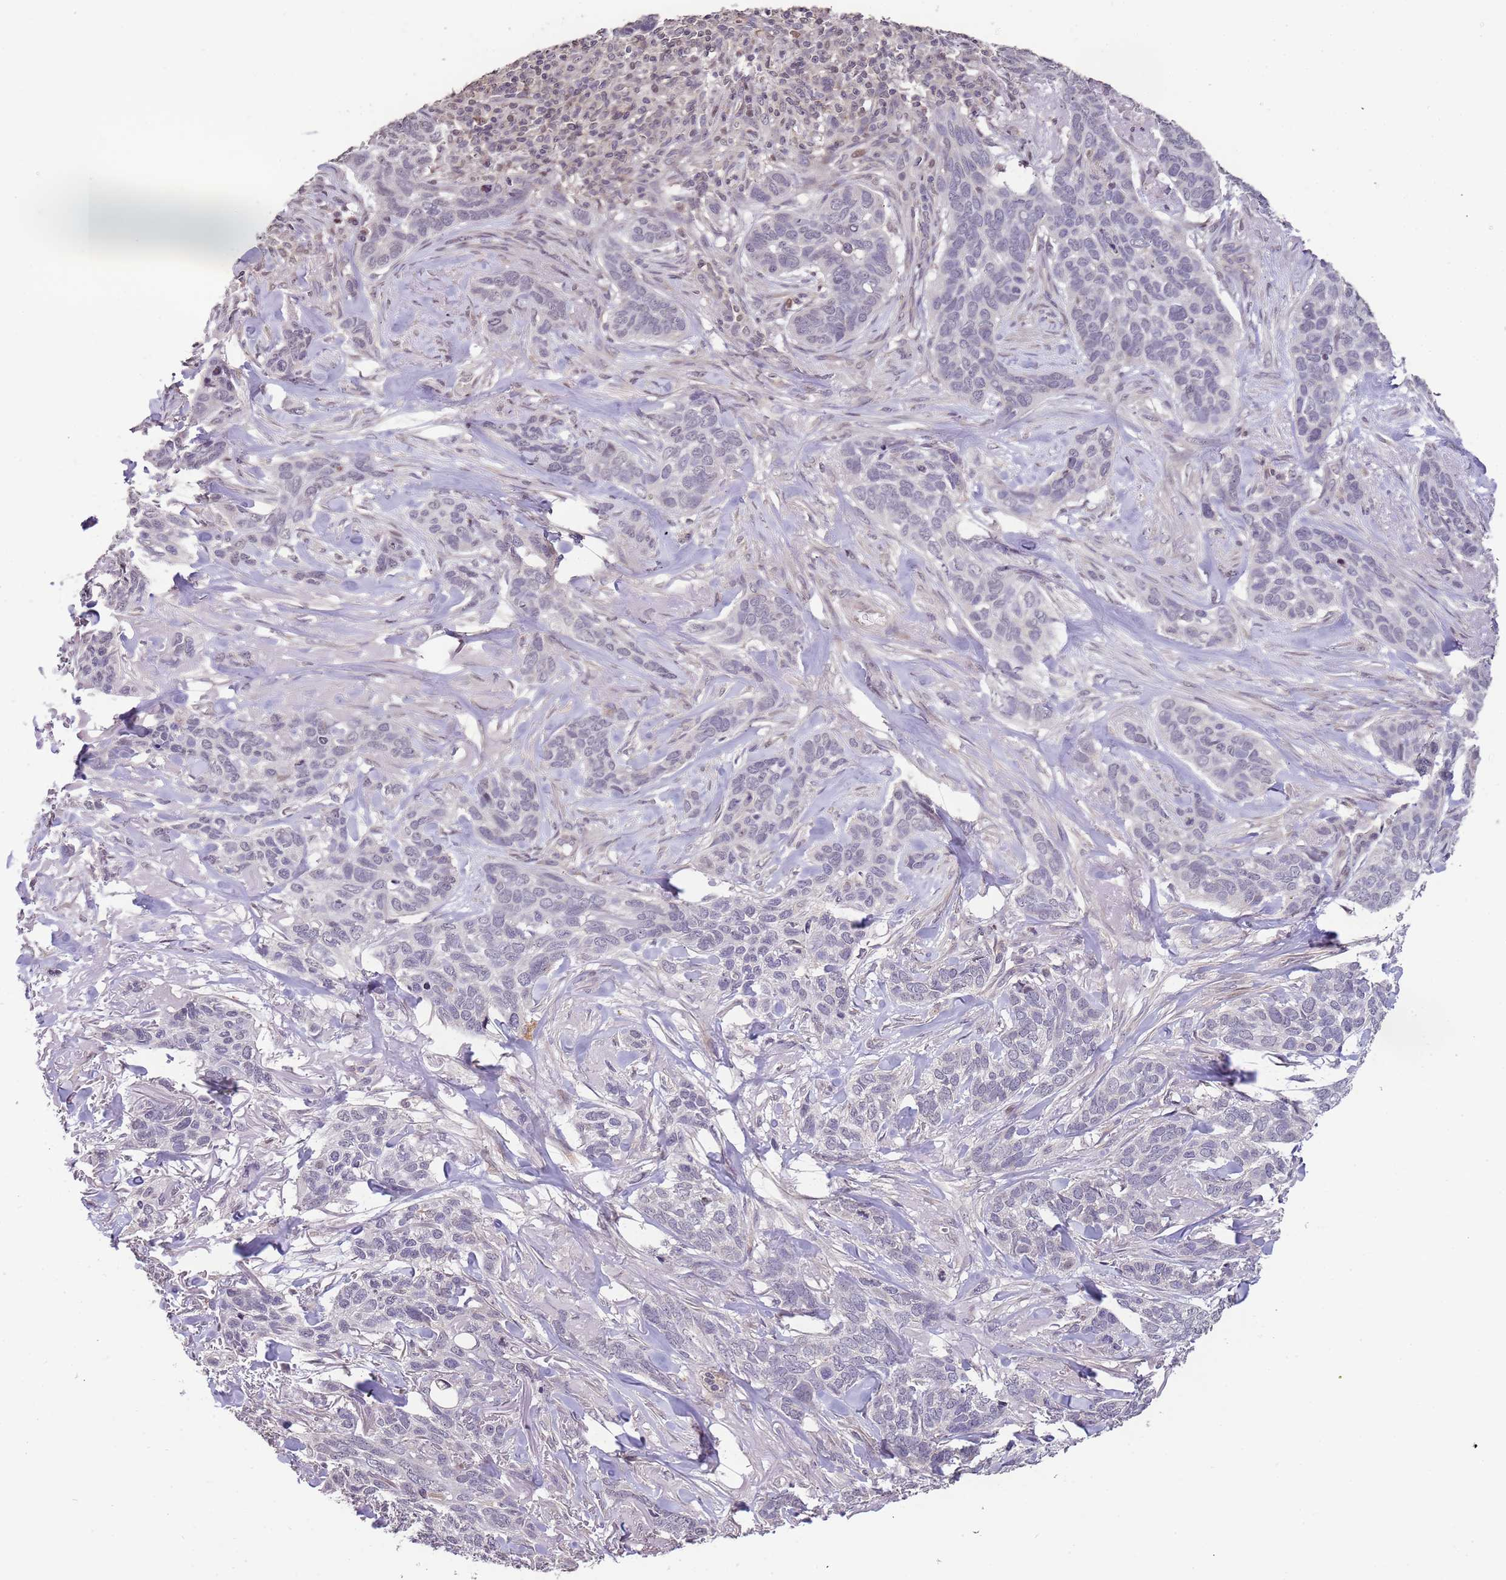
{"staining": {"intensity": "negative", "quantity": "none", "location": "none"}, "tissue": "skin cancer", "cell_type": "Tumor cells", "image_type": "cancer", "snomed": [{"axis": "morphology", "description": "Basal cell carcinoma"}, {"axis": "topography", "description": "Skin"}], "caption": "Human basal cell carcinoma (skin) stained for a protein using IHC exhibits no expression in tumor cells.", "gene": "SLC16A4", "patient": {"sex": "male", "age": 86}}